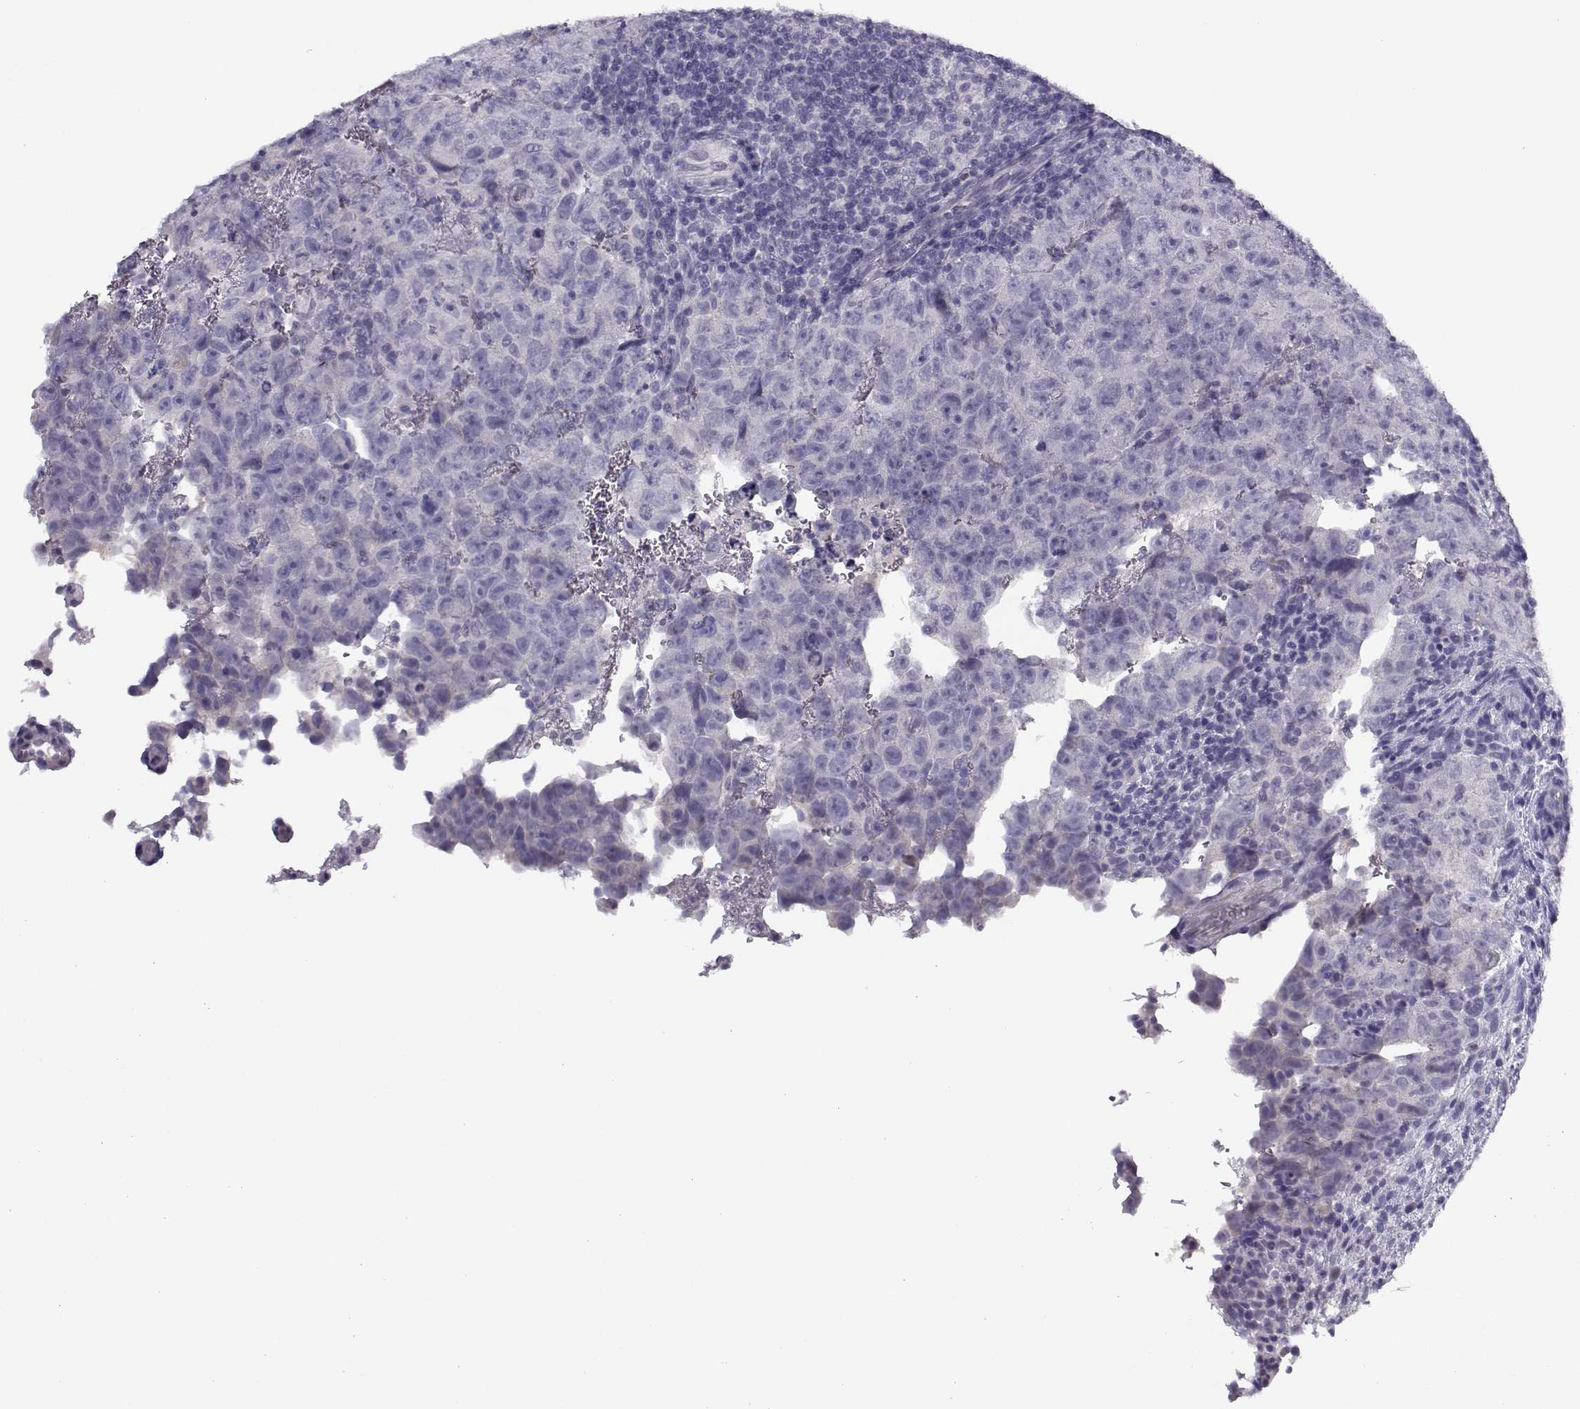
{"staining": {"intensity": "negative", "quantity": "none", "location": "none"}, "tissue": "testis cancer", "cell_type": "Tumor cells", "image_type": "cancer", "snomed": [{"axis": "morphology", "description": "Carcinoma, Embryonal, NOS"}, {"axis": "topography", "description": "Testis"}], "caption": "Tumor cells are negative for brown protein staining in embryonal carcinoma (testis). (Brightfield microscopy of DAB (3,3'-diaminobenzidine) immunohistochemistry at high magnification).", "gene": "CFAP77", "patient": {"sex": "male", "age": 24}}